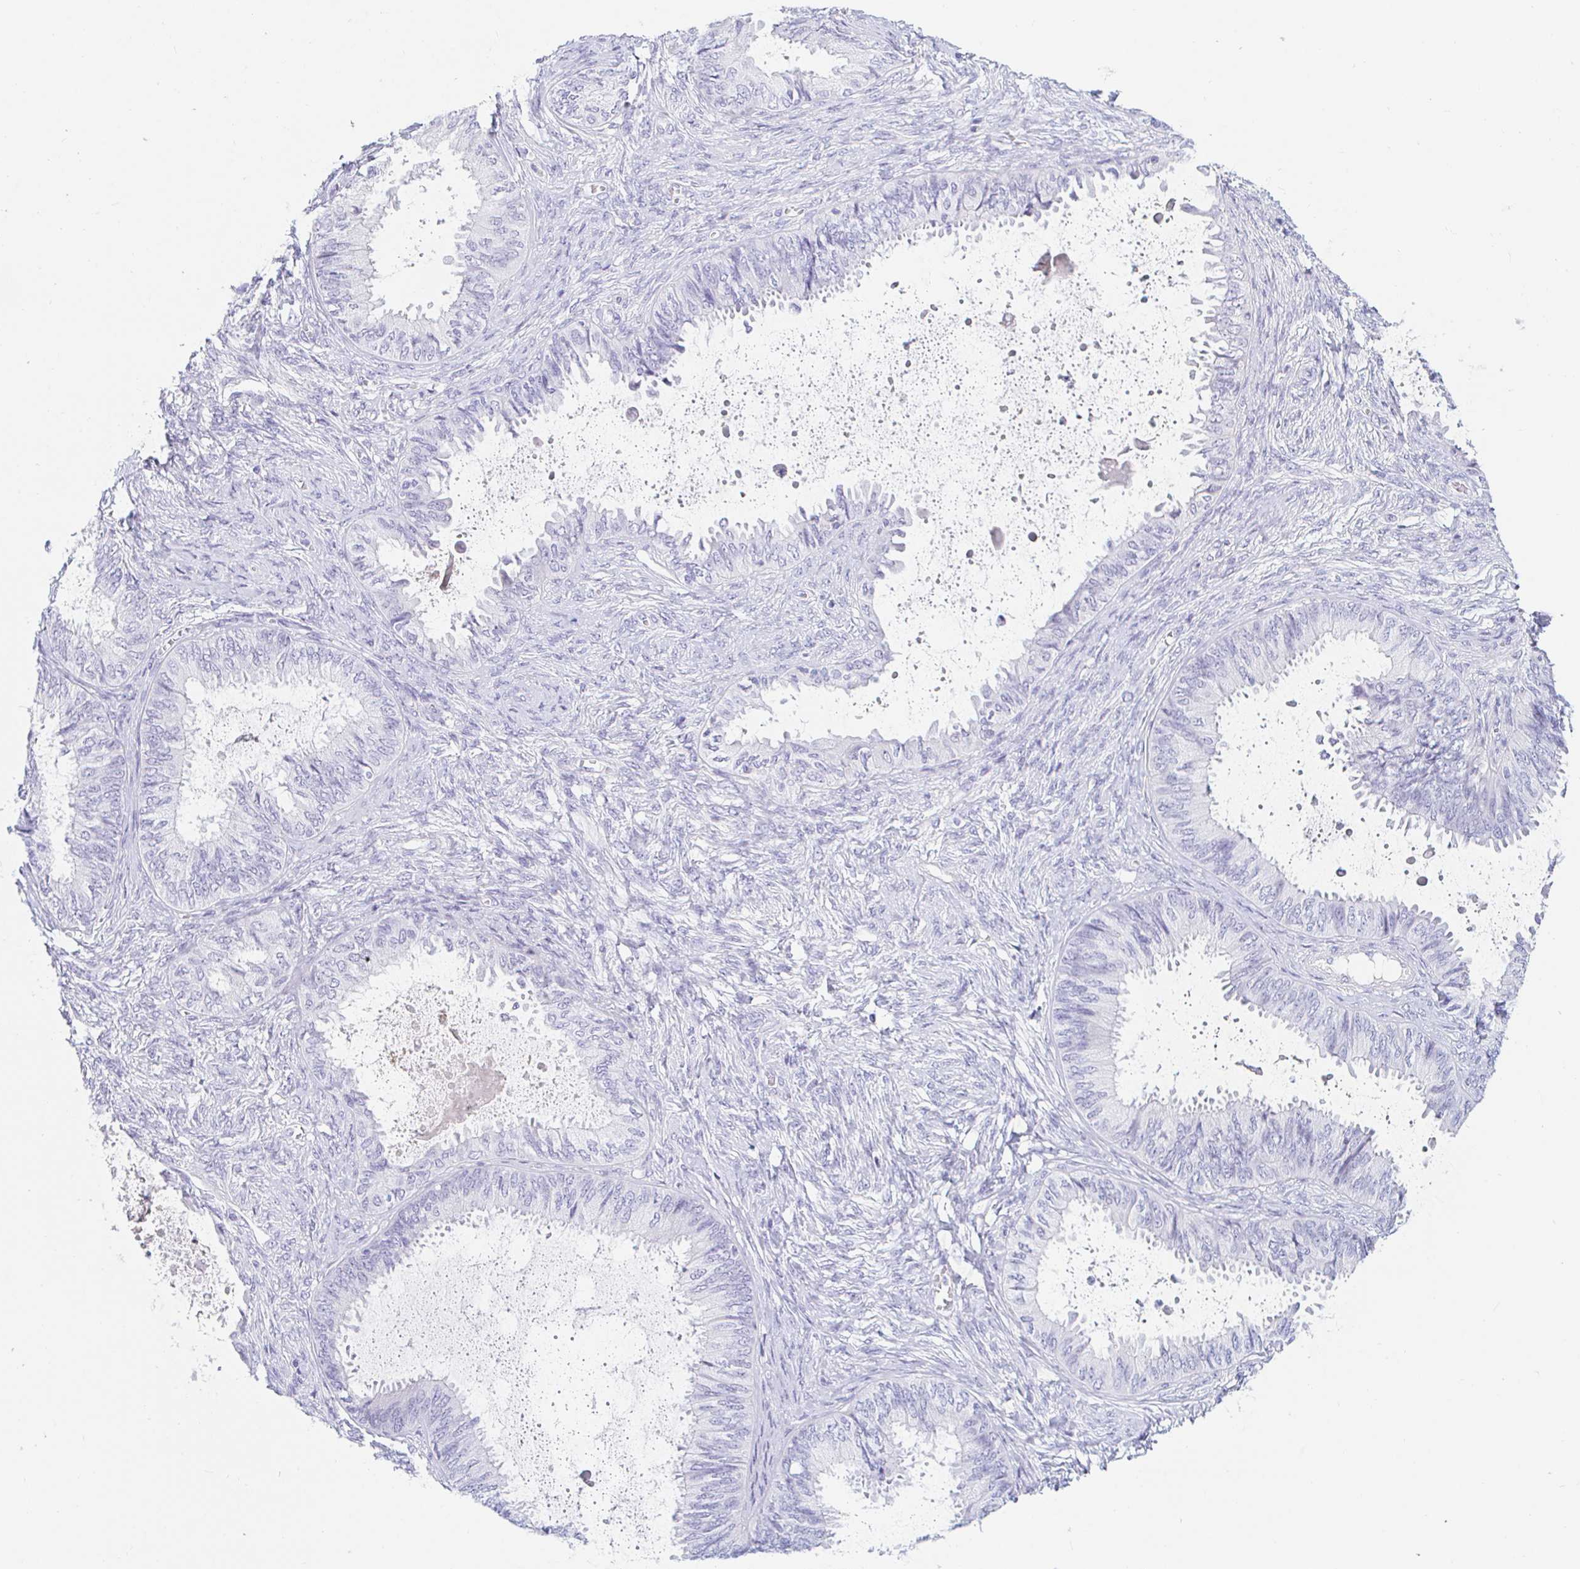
{"staining": {"intensity": "negative", "quantity": "none", "location": "none"}, "tissue": "ovarian cancer", "cell_type": "Tumor cells", "image_type": "cancer", "snomed": [{"axis": "morphology", "description": "Carcinoma, endometroid"}, {"axis": "topography", "description": "Ovary"}], "caption": "Endometroid carcinoma (ovarian) stained for a protein using immunohistochemistry (IHC) reveals no positivity tumor cells.", "gene": "TEX44", "patient": {"sex": "female", "age": 70}}